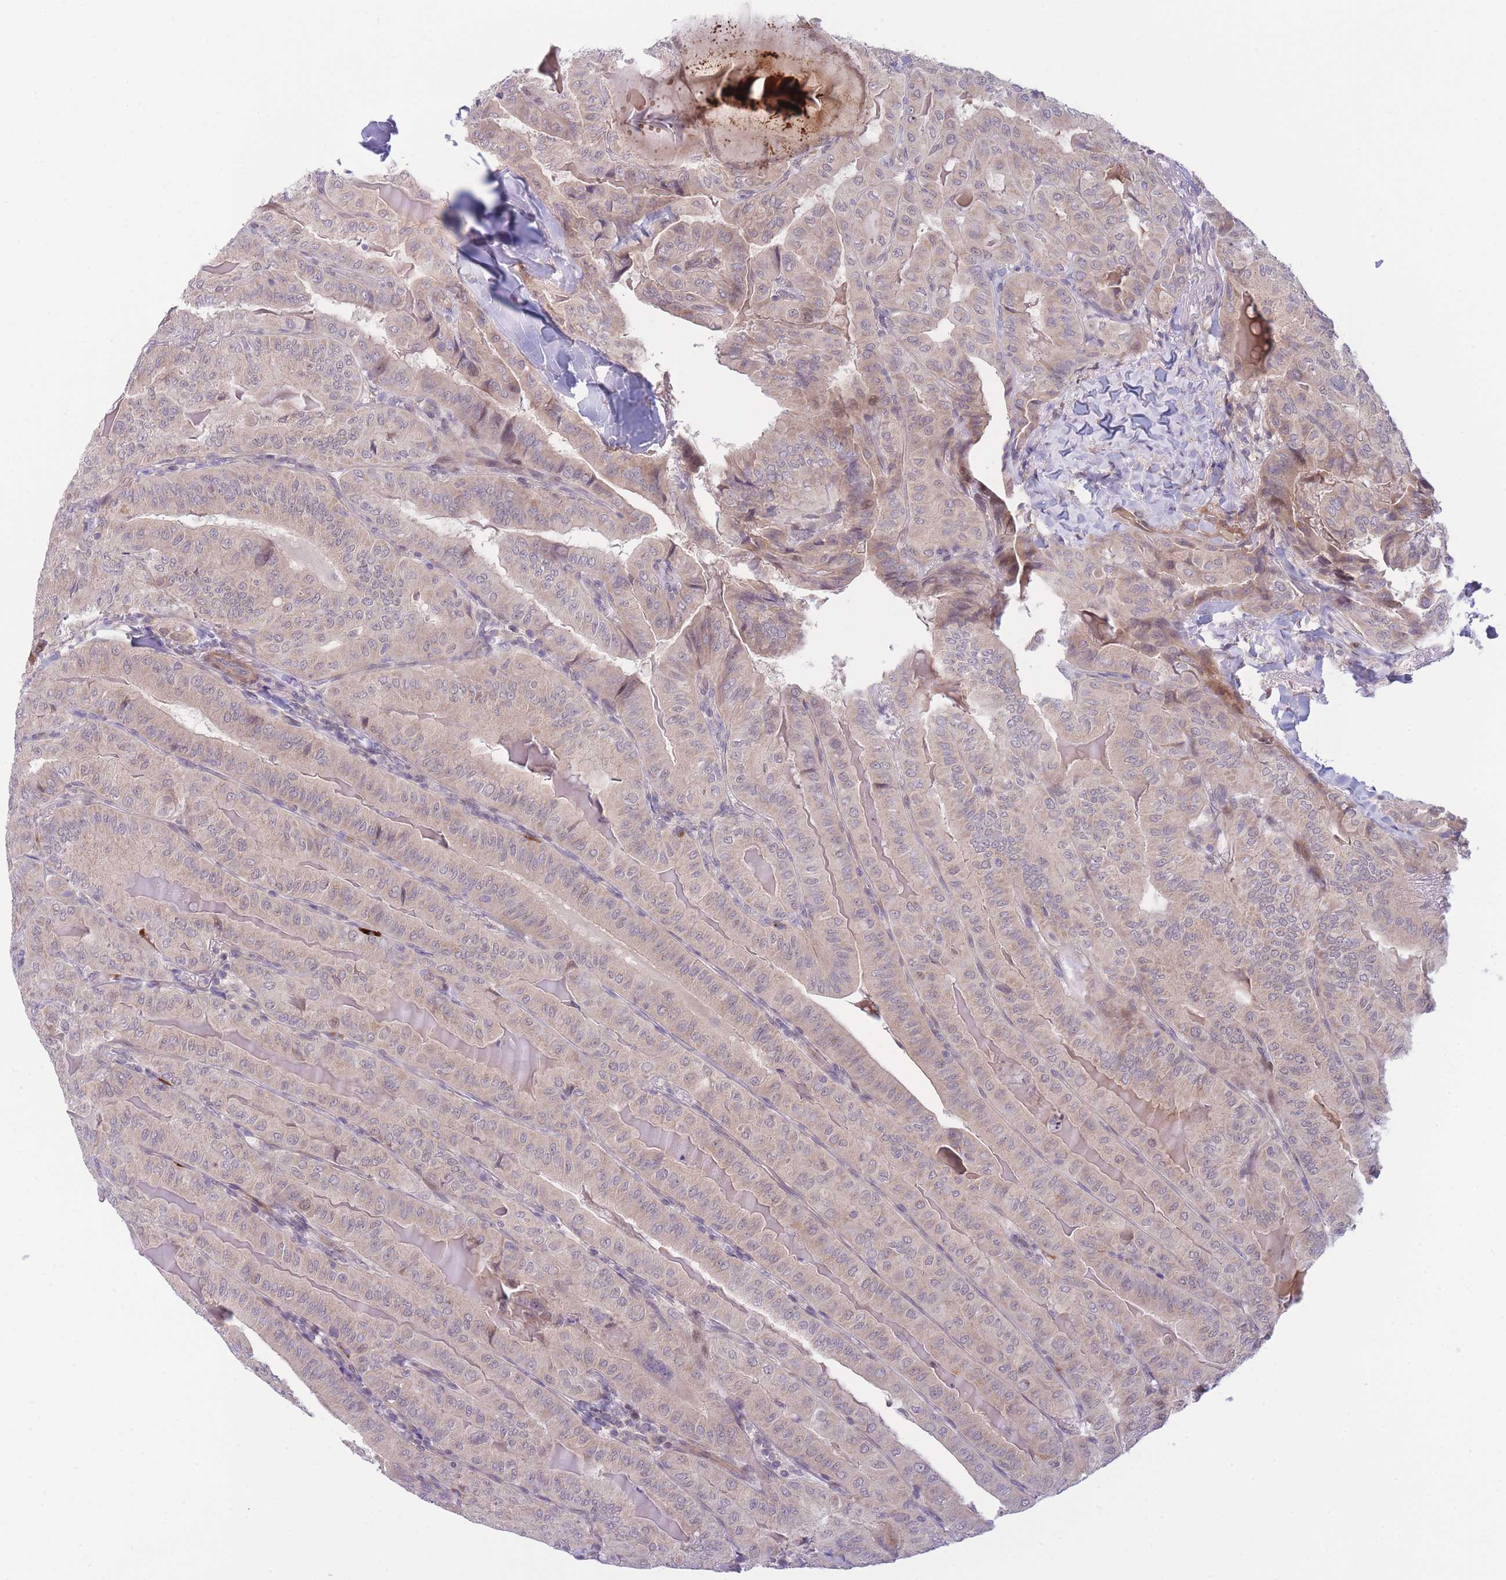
{"staining": {"intensity": "weak", "quantity": "25%-75%", "location": "cytoplasmic/membranous"}, "tissue": "thyroid cancer", "cell_type": "Tumor cells", "image_type": "cancer", "snomed": [{"axis": "morphology", "description": "Papillary adenocarcinoma, NOS"}, {"axis": "topography", "description": "Thyroid gland"}], "caption": "Tumor cells show weak cytoplasmic/membranous expression in approximately 25%-75% of cells in thyroid cancer (papillary adenocarcinoma).", "gene": "CDC25B", "patient": {"sex": "female", "age": 68}}